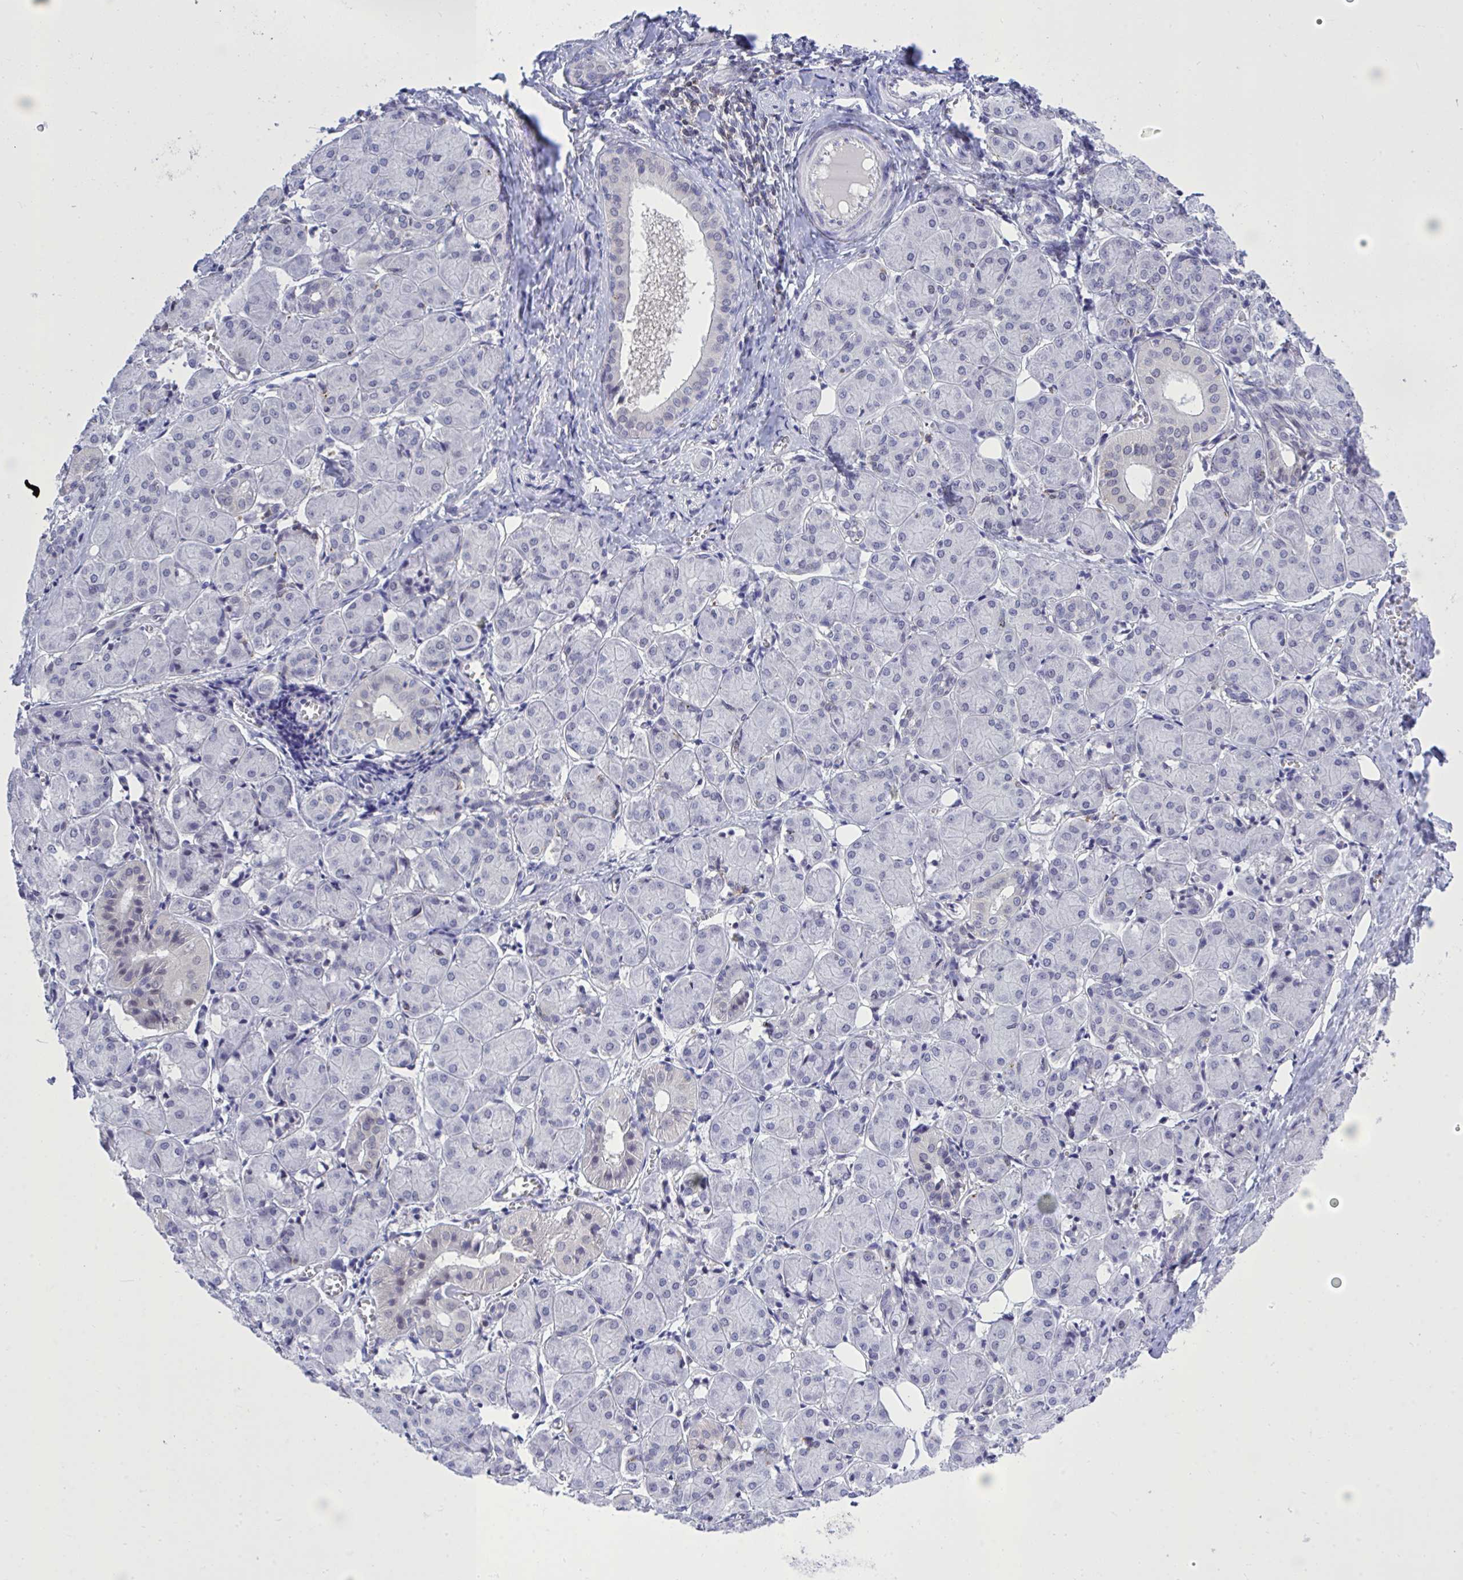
{"staining": {"intensity": "negative", "quantity": "none", "location": "none"}, "tissue": "salivary gland", "cell_type": "Glandular cells", "image_type": "normal", "snomed": [{"axis": "morphology", "description": "Normal tissue, NOS"}, {"axis": "morphology", "description": "Inflammation, NOS"}, {"axis": "topography", "description": "Lymph node"}, {"axis": "topography", "description": "Salivary gland"}], "caption": "IHC of benign salivary gland displays no staining in glandular cells.", "gene": "CXCL8", "patient": {"sex": "male", "age": 3}}